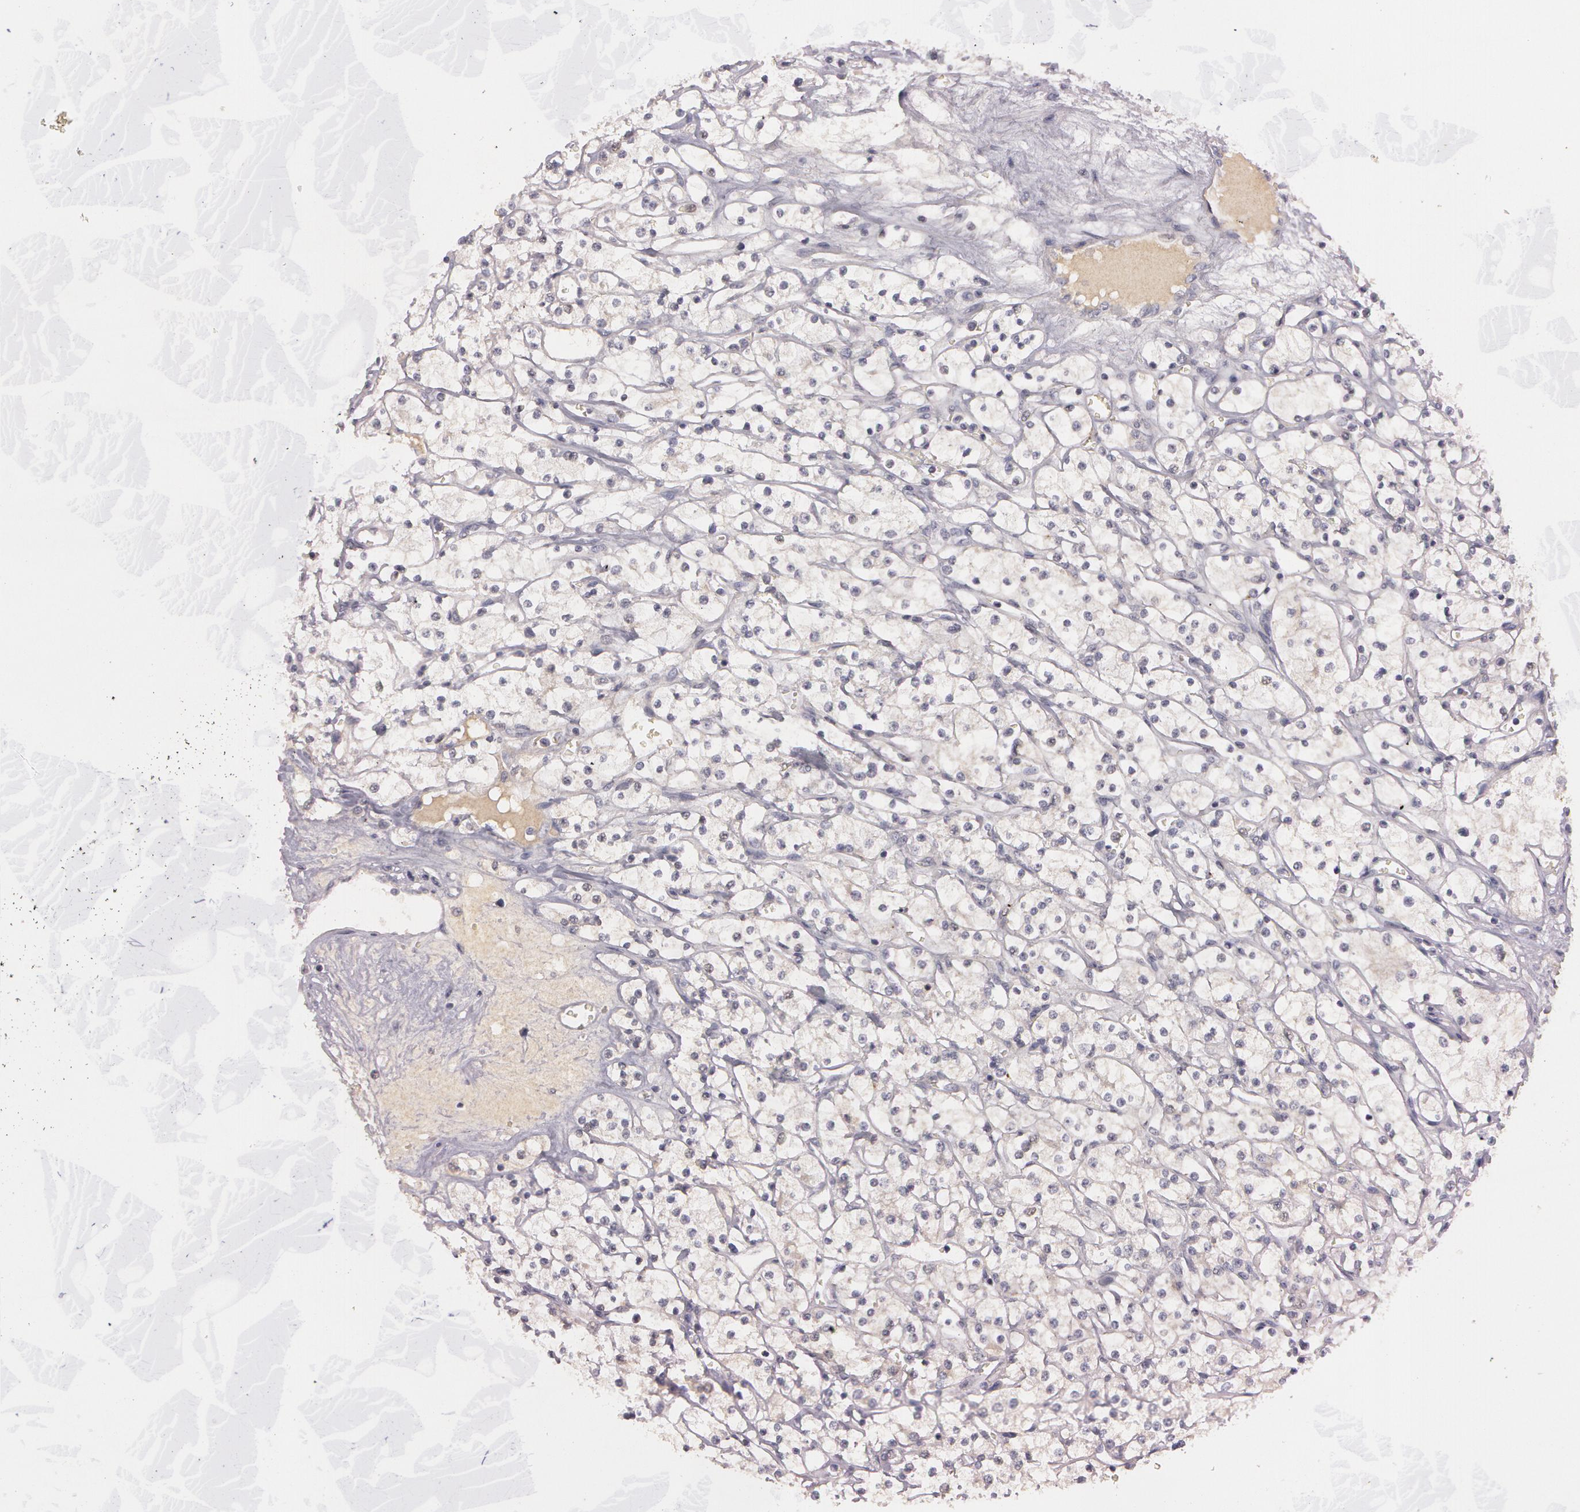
{"staining": {"intensity": "weak", "quantity": "25%-75%", "location": "cytoplasmic/membranous"}, "tissue": "renal cancer", "cell_type": "Tumor cells", "image_type": "cancer", "snomed": [{"axis": "morphology", "description": "Adenocarcinoma, NOS"}, {"axis": "topography", "description": "Kidney"}], "caption": "IHC micrograph of neoplastic tissue: renal cancer stained using immunohistochemistry (IHC) displays low levels of weak protein expression localized specifically in the cytoplasmic/membranous of tumor cells, appearing as a cytoplasmic/membranous brown color.", "gene": "MXRA5", "patient": {"sex": "male", "age": 61}}